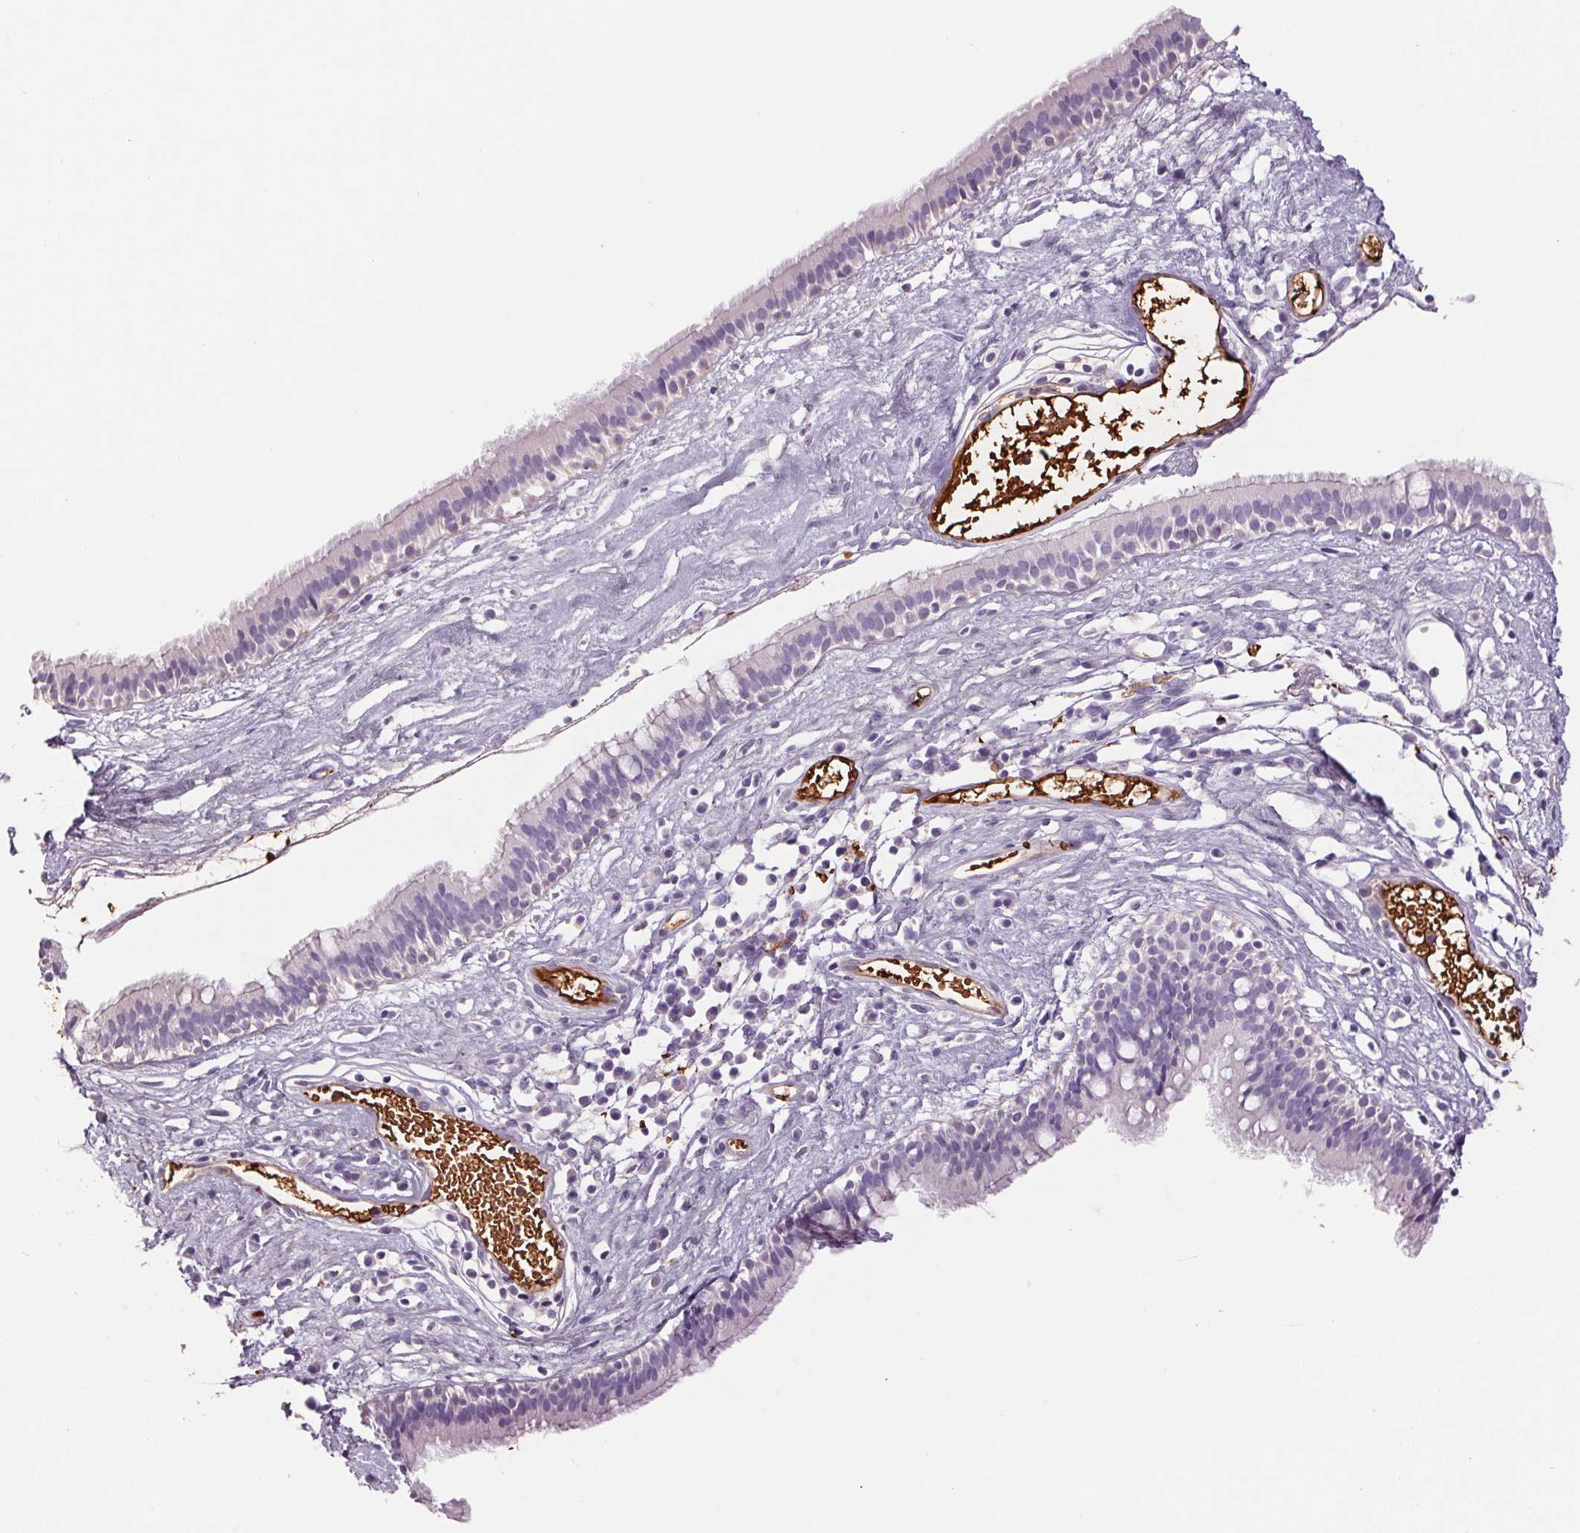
{"staining": {"intensity": "negative", "quantity": "none", "location": "none"}, "tissue": "nasopharynx", "cell_type": "Respiratory epithelial cells", "image_type": "normal", "snomed": [{"axis": "morphology", "description": "Normal tissue, NOS"}, {"axis": "topography", "description": "Nasopharynx"}], "caption": "Immunohistochemistry of unremarkable human nasopharynx displays no positivity in respiratory epithelial cells.", "gene": "HBQ1", "patient": {"sex": "male", "age": 24}}